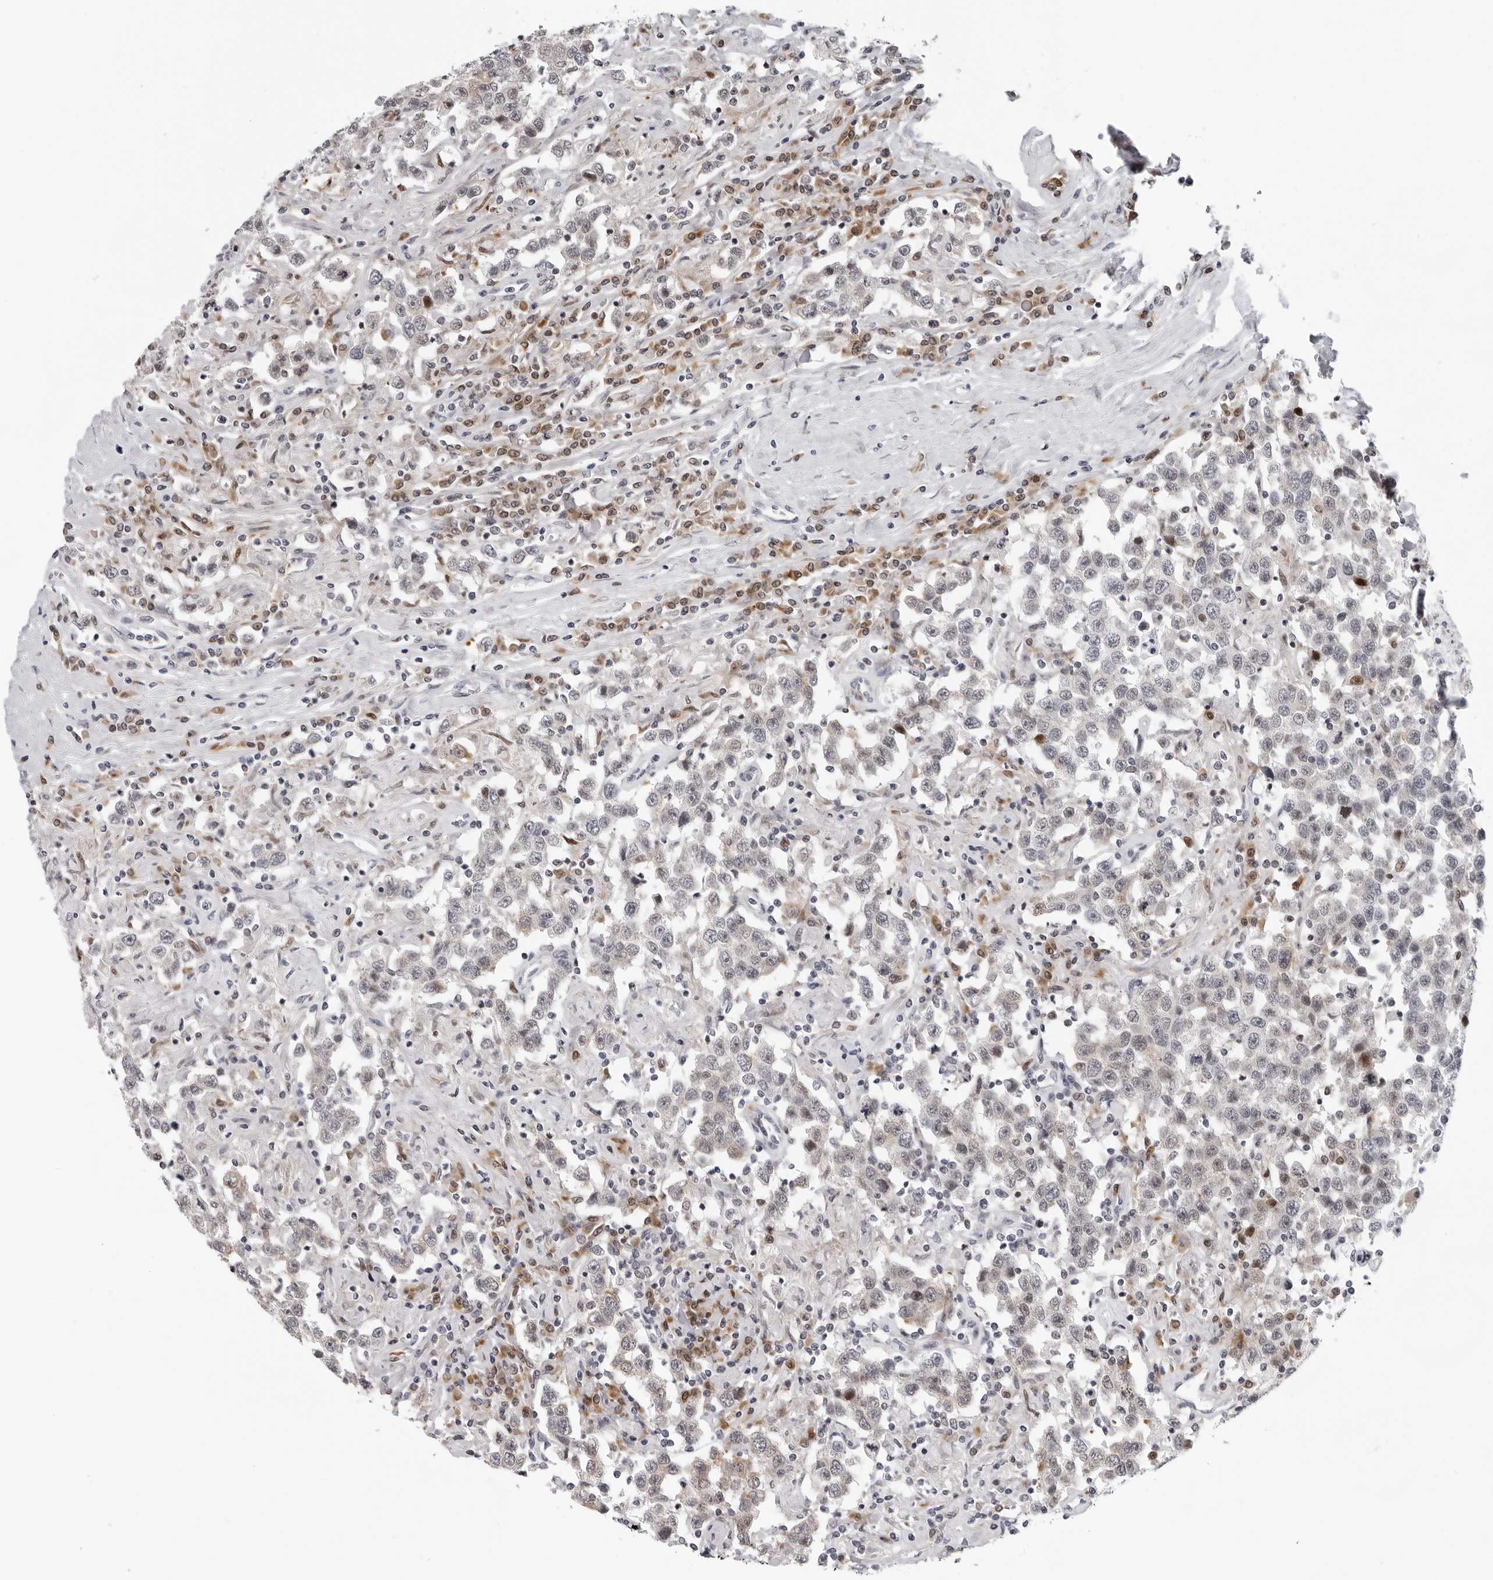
{"staining": {"intensity": "weak", "quantity": "<25%", "location": "cytoplasmic/membranous"}, "tissue": "testis cancer", "cell_type": "Tumor cells", "image_type": "cancer", "snomed": [{"axis": "morphology", "description": "Seminoma, NOS"}, {"axis": "topography", "description": "Testis"}], "caption": "This is a micrograph of IHC staining of testis cancer, which shows no staining in tumor cells.", "gene": "PIP4K2C", "patient": {"sex": "male", "age": 41}}